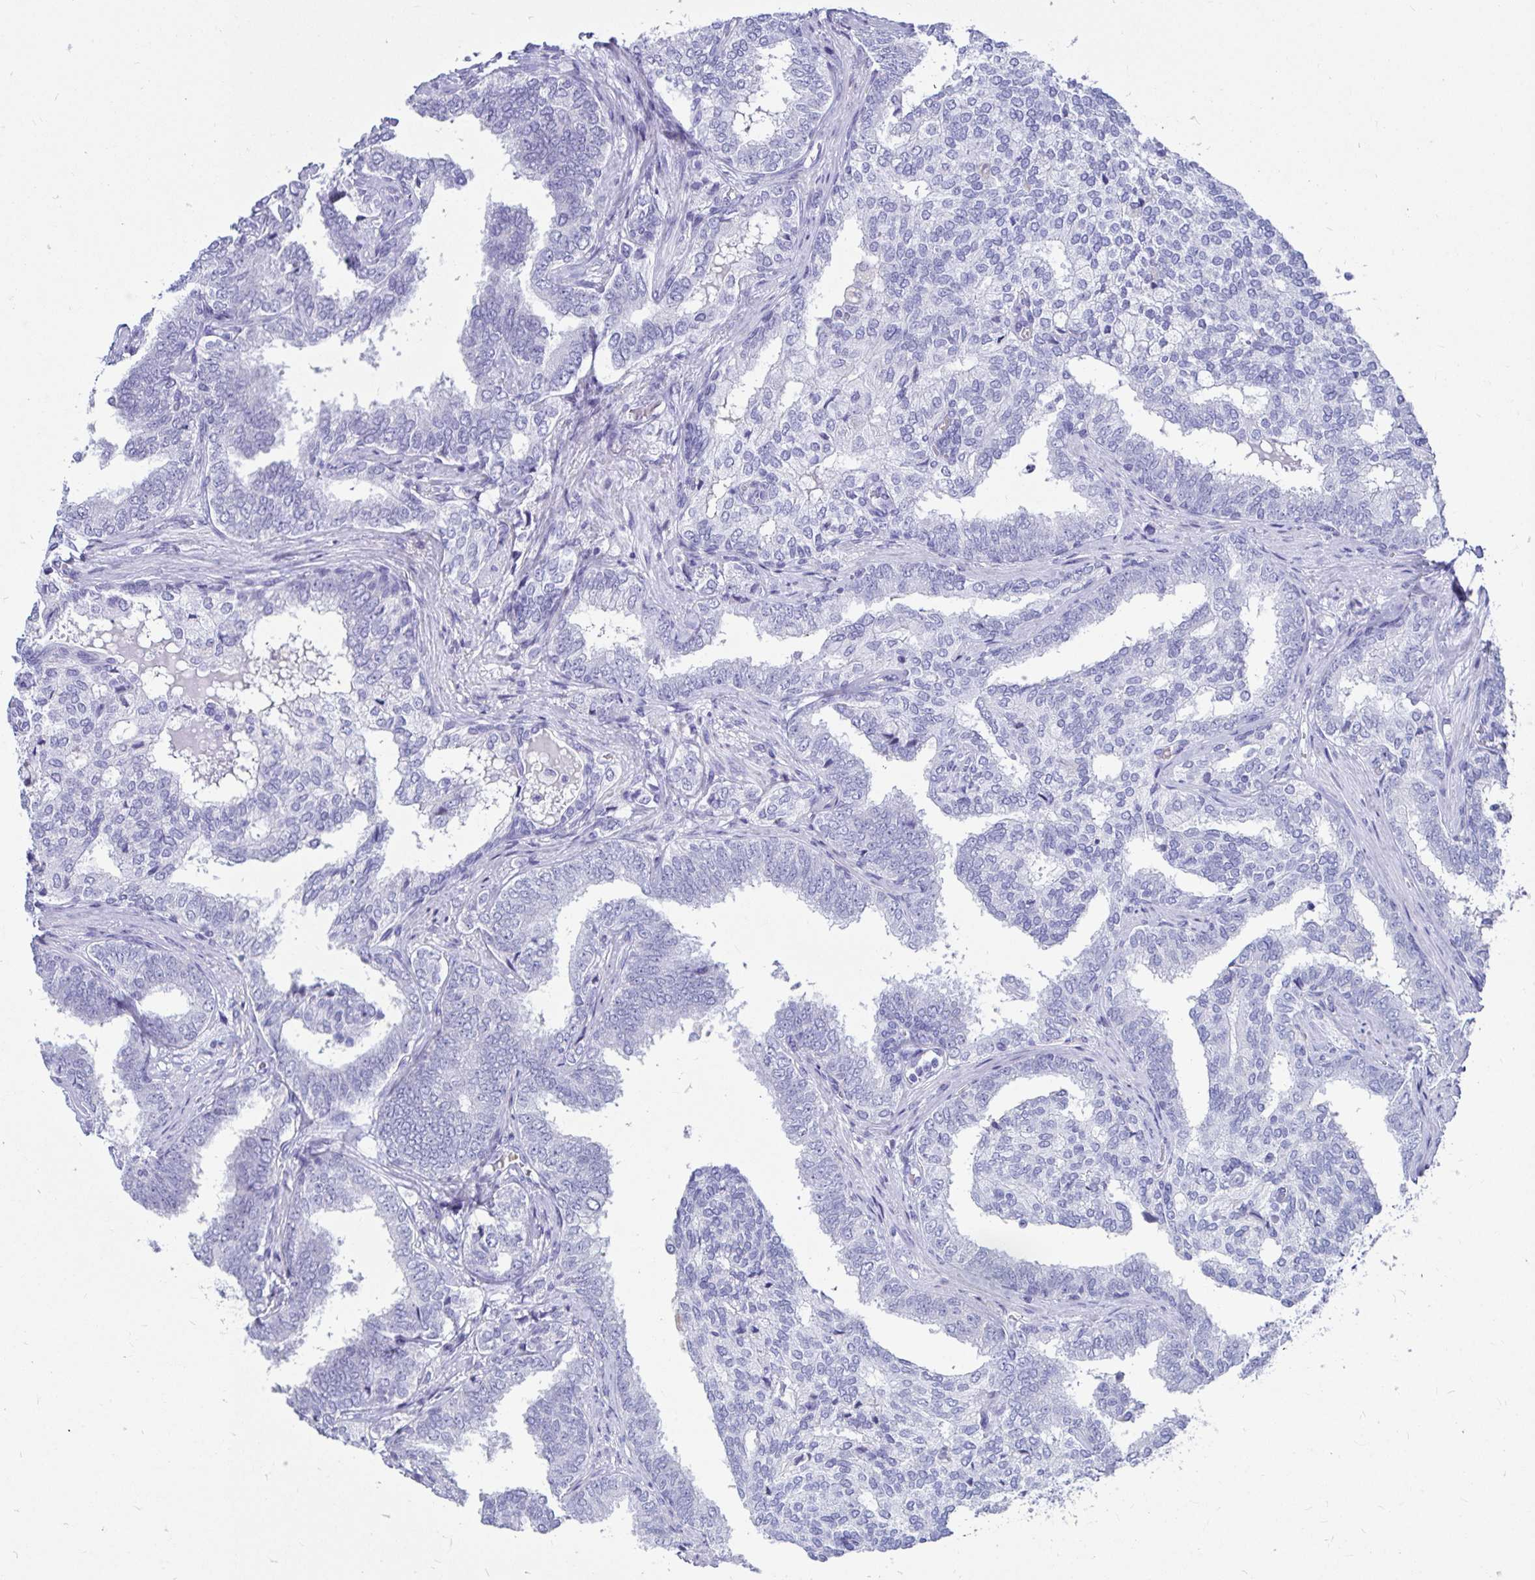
{"staining": {"intensity": "negative", "quantity": "none", "location": "none"}, "tissue": "prostate cancer", "cell_type": "Tumor cells", "image_type": "cancer", "snomed": [{"axis": "morphology", "description": "Adenocarcinoma, High grade"}, {"axis": "topography", "description": "Prostate"}], "caption": "Prostate high-grade adenocarcinoma was stained to show a protein in brown. There is no significant expression in tumor cells.", "gene": "ZPBP2", "patient": {"sex": "male", "age": 72}}